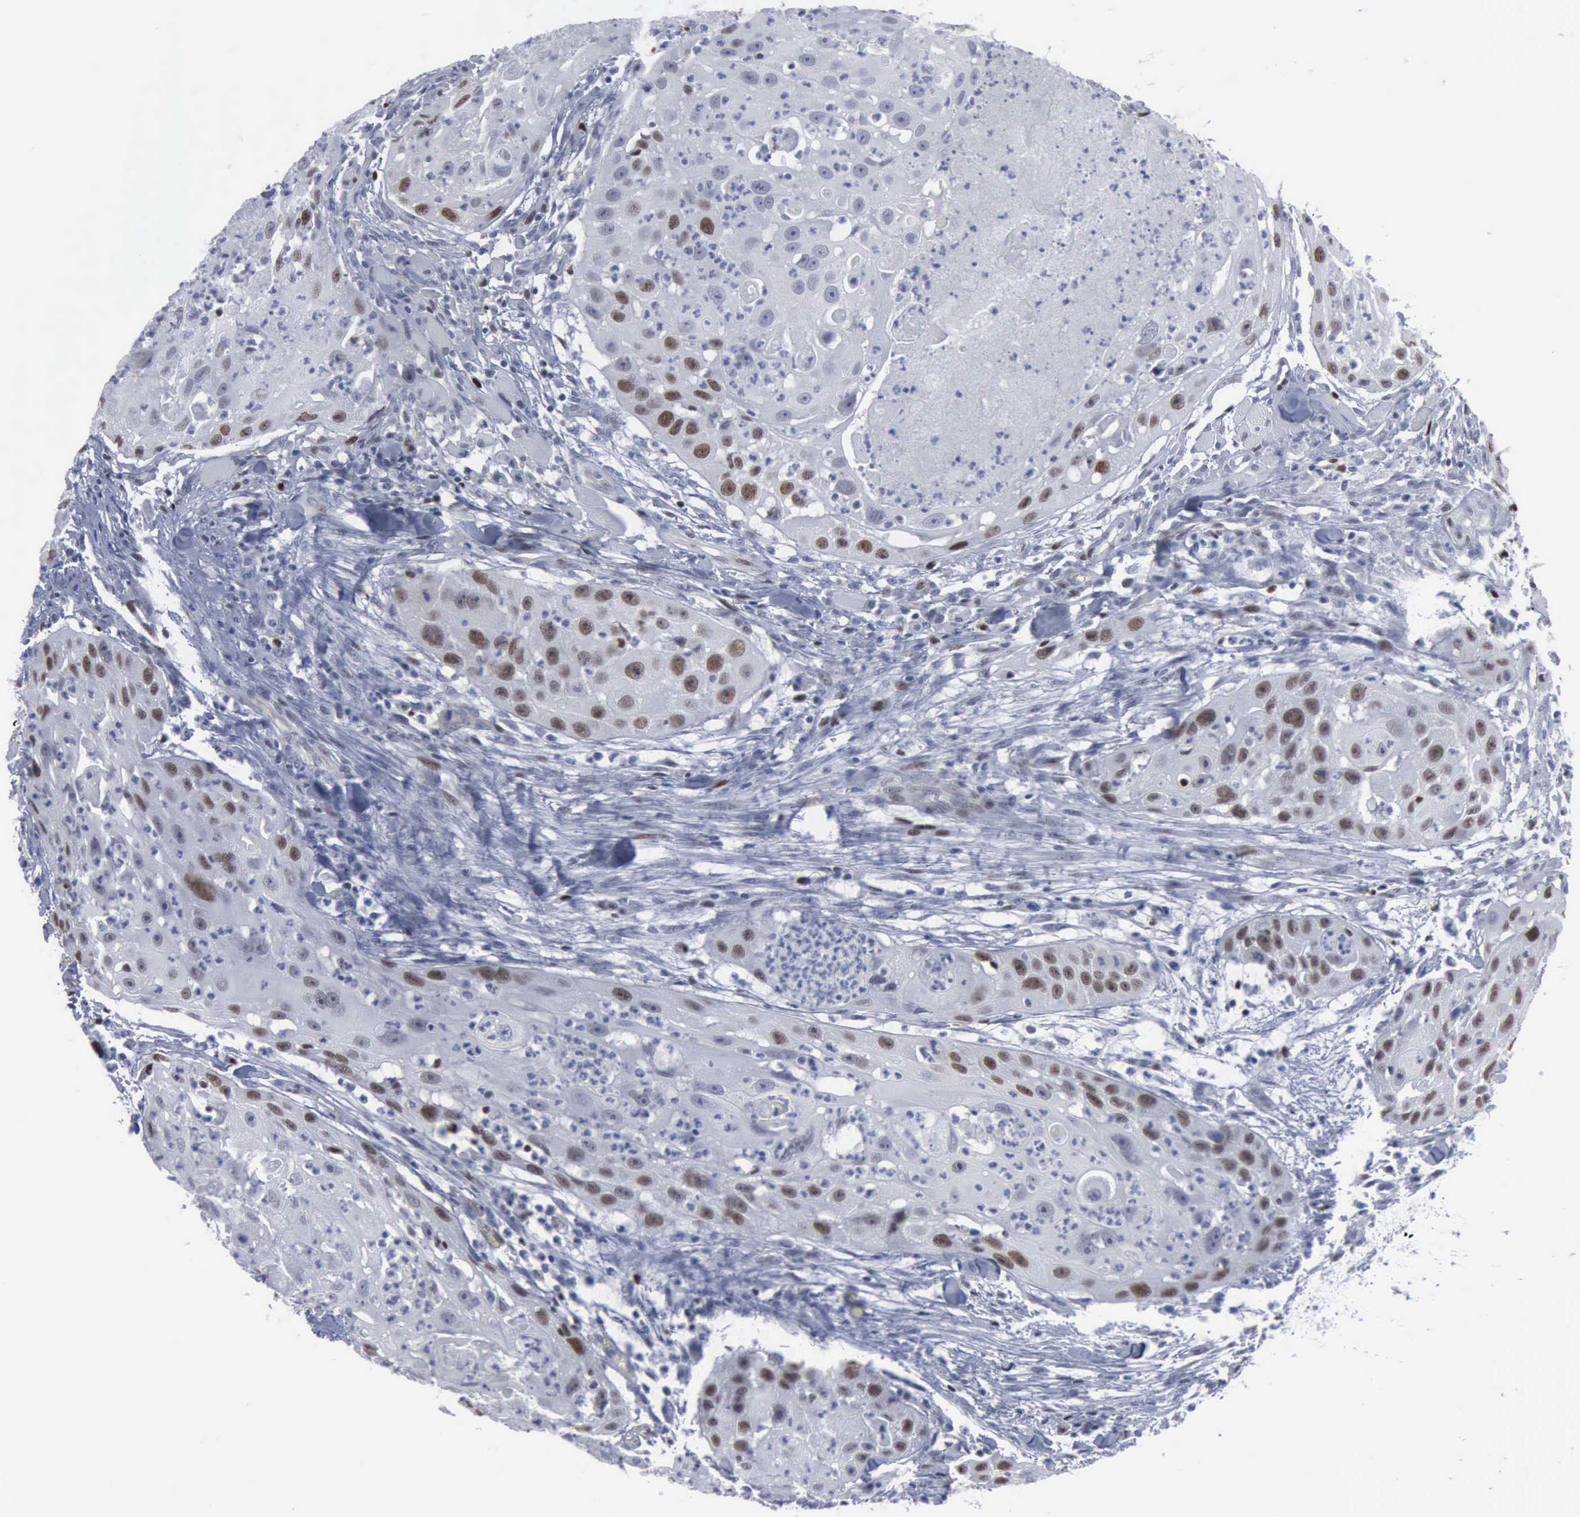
{"staining": {"intensity": "moderate", "quantity": "25%-75%", "location": "nuclear"}, "tissue": "head and neck cancer", "cell_type": "Tumor cells", "image_type": "cancer", "snomed": [{"axis": "morphology", "description": "Squamous cell carcinoma, NOS"}, {"axis": "topography", "description": "Head-Neck"}], "caption": "DAB (3,3'-diaminobenzidine) immunohistochemical staining of head and neck cancer (squamous cell carcinoma) demonstrates moderate nuclear protein expression in about 25%-75% of tumor cells.", "gene": "MCM5", "patient": {"sex": "male", "age": 64}}